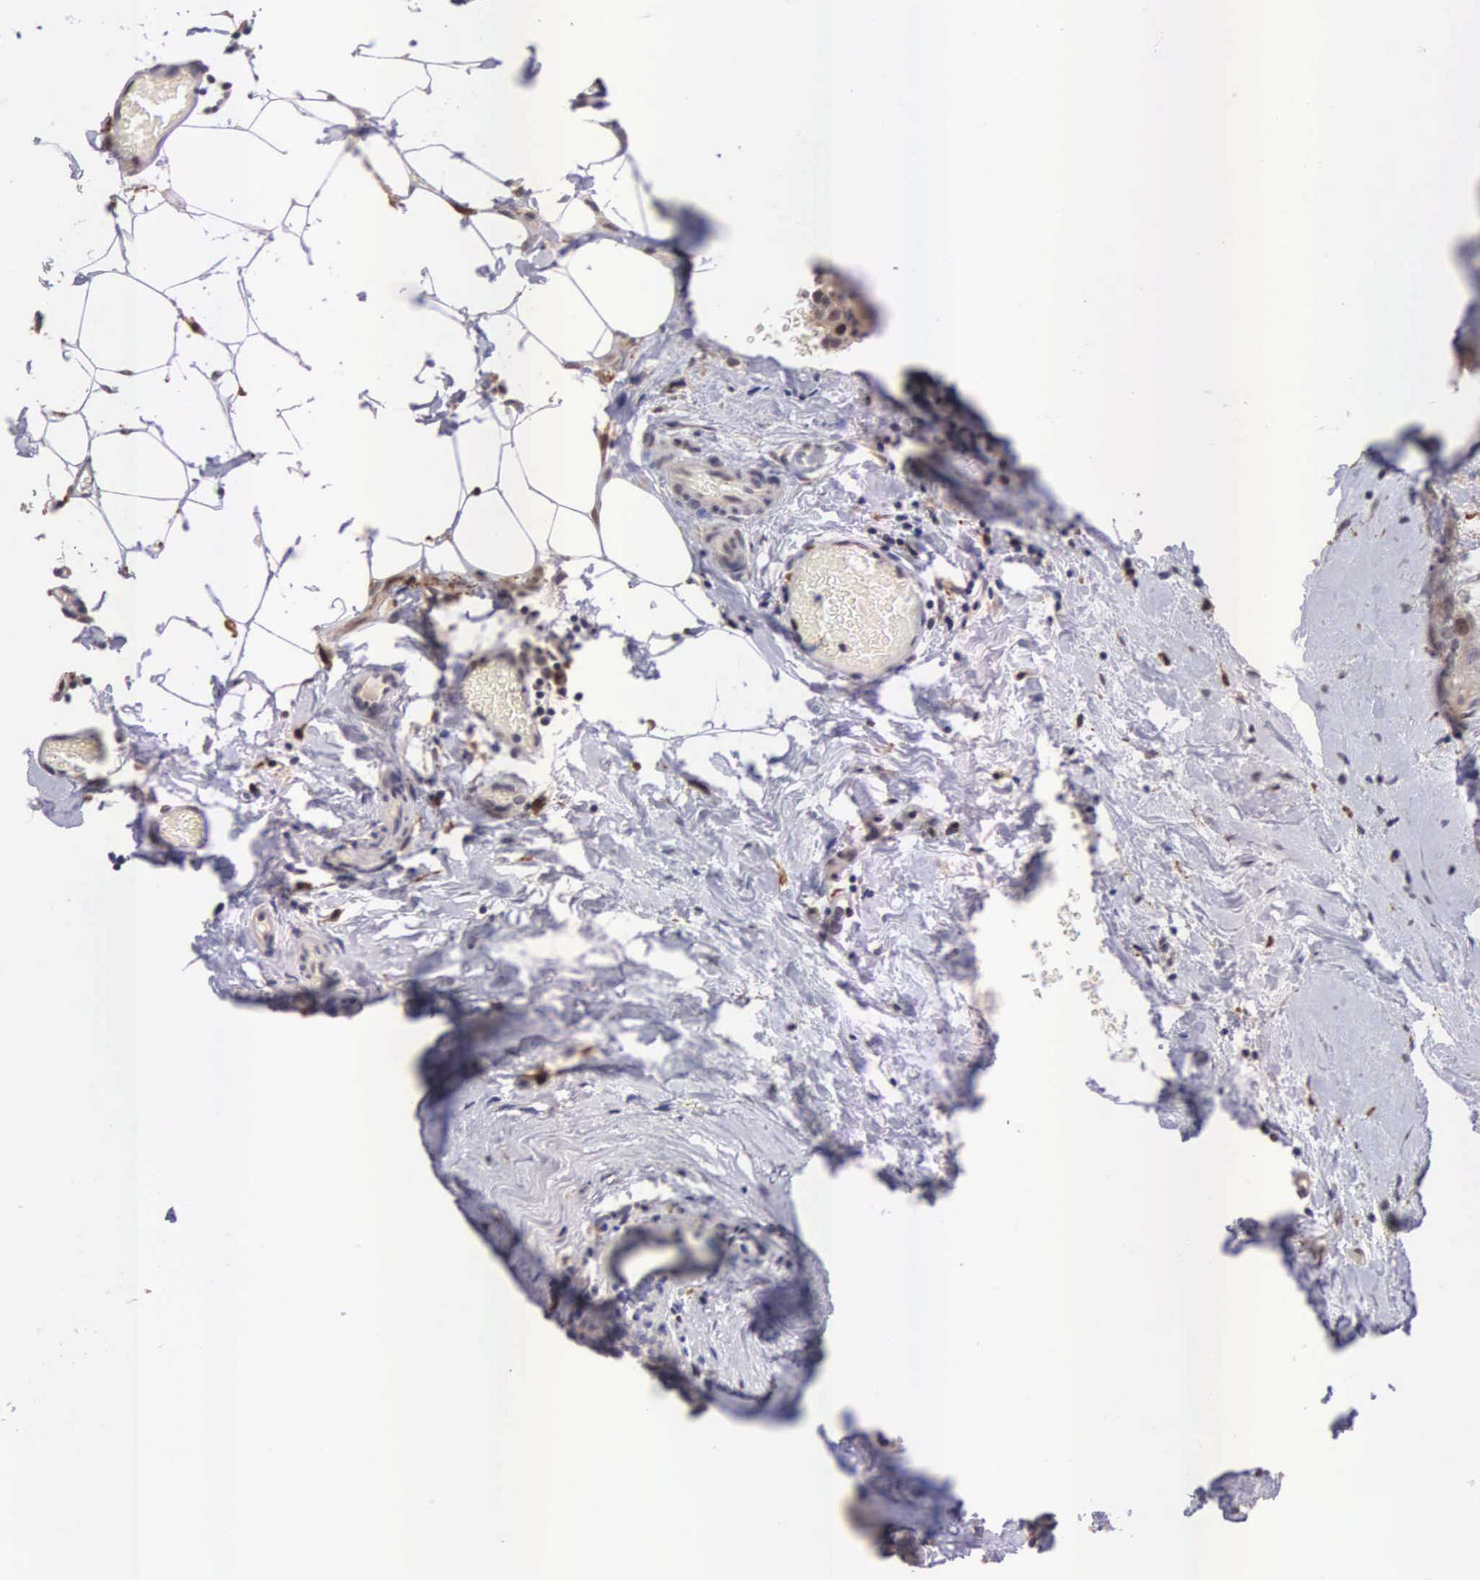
{"staining": {"intensity": "weak", "quantity": ">75%", "location": "cytoplasmic/membranous,nuclear"}, "tissue": "breast cancer", "cell_type": "Tumor cells", "image_type": "cancer", "snomed": [{"axis": "morphology", "description": "Duct carcinoma"}, {"axis": "topography", "description": "Breast"}], "caption": "Intraductal carcinoma (breast) stained with a protein marker demonstrates weak staining in tumor cells.", "gene": "CDC45", "patient": {"sex": "female", "age": 45}}